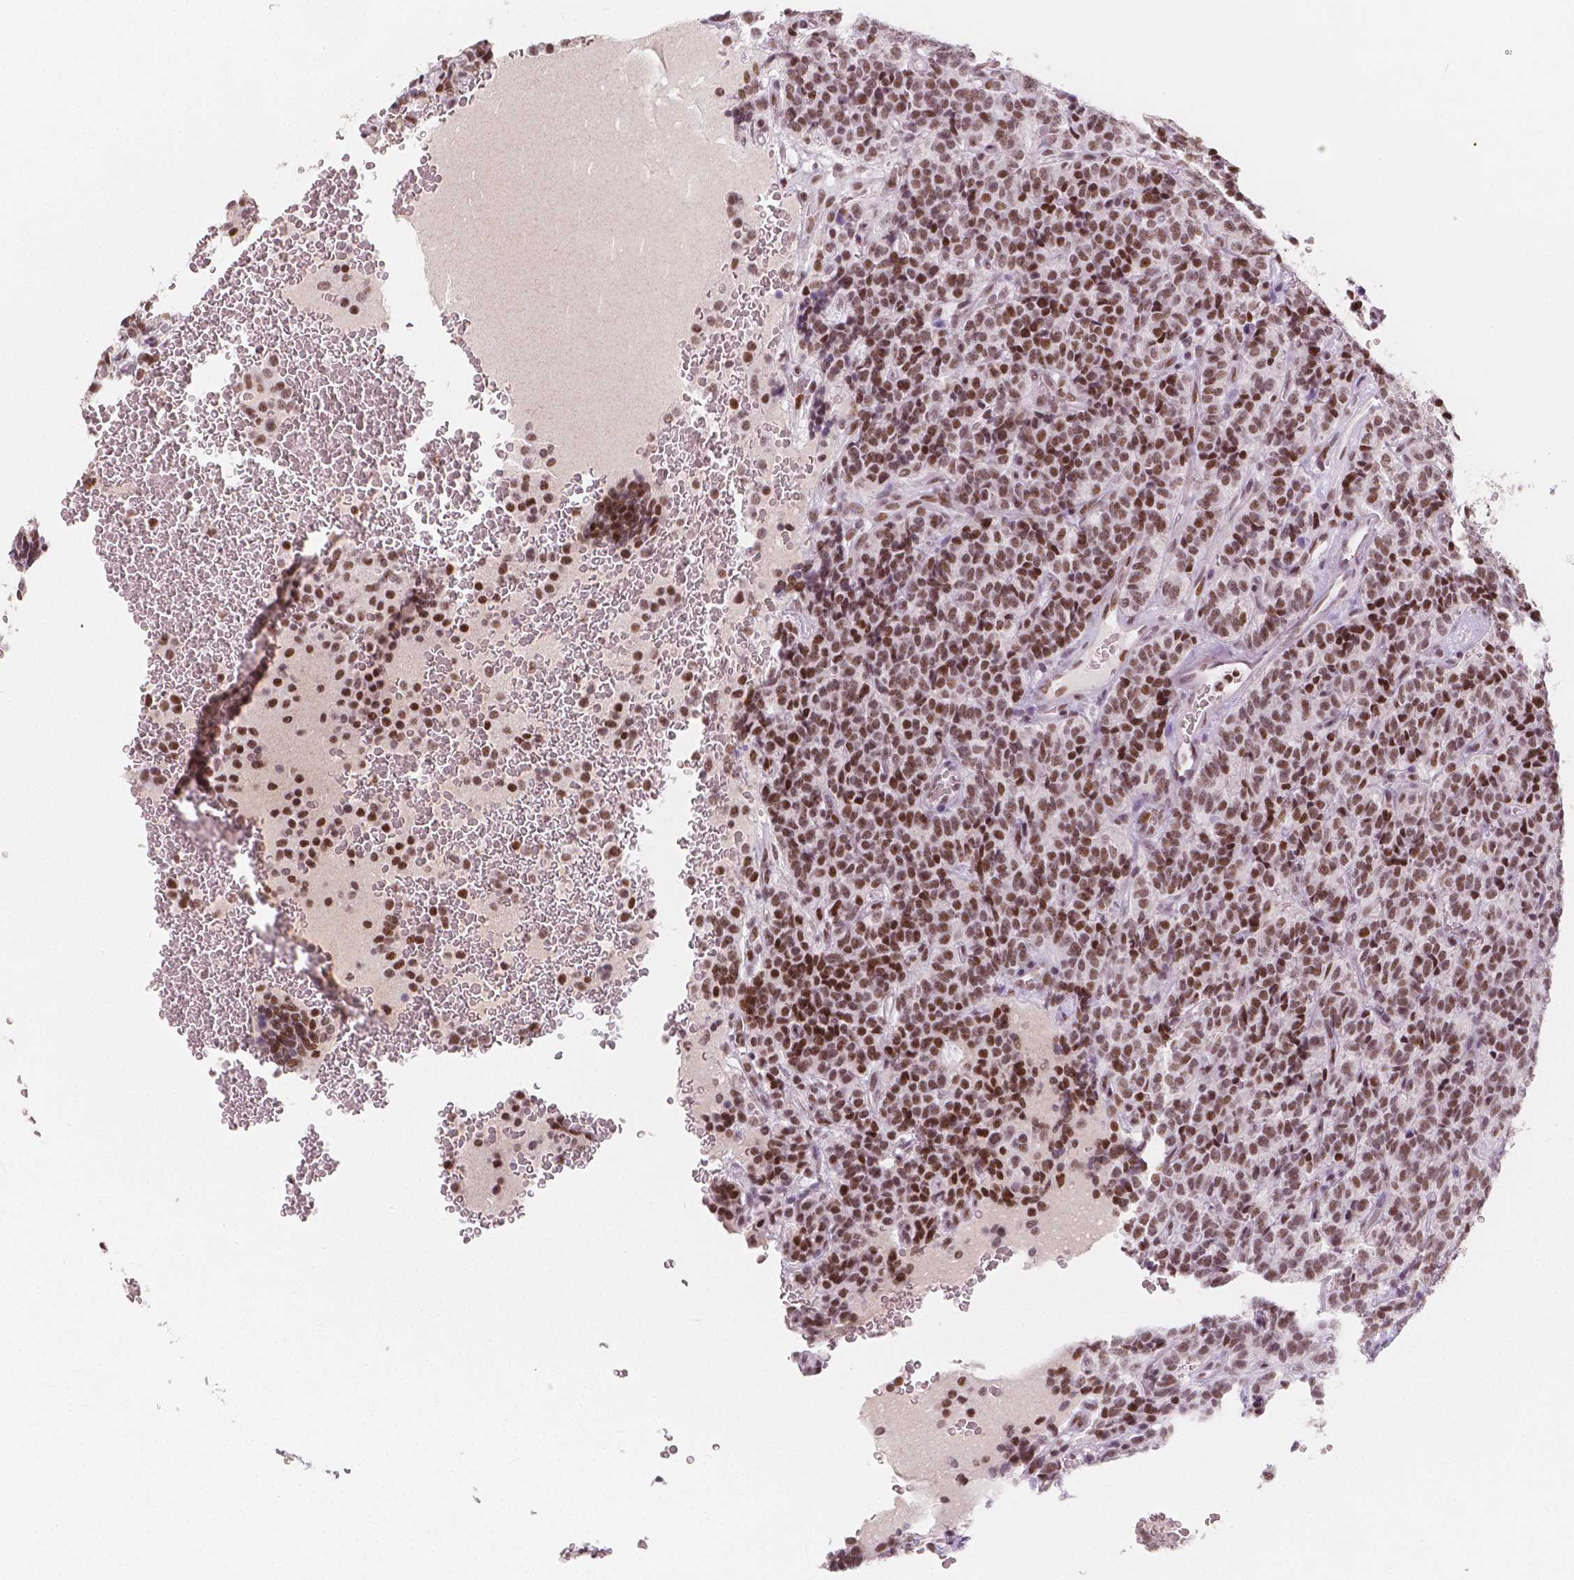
{"staining": {"intensity": "strong", "quantity": ">75%", "location": "nuclear"}, "tissue": "carcinoid", "cell_type": "Tumor cells", "image_type": "cancer", "snomed": [{"axis": "morphology", "description": "Carcinoid, malignant, NOS"}, {"axis": "topography", "description": "Pancreas"}], "caption": "Carcinoid (malignant) stained with DAB immunohistochemistry exhibits high levels of strong nuclear positivity in approximately >75% of tumor cells.", "gene": "HDAC1", "patient": {"sex": "male", "age": 36}}